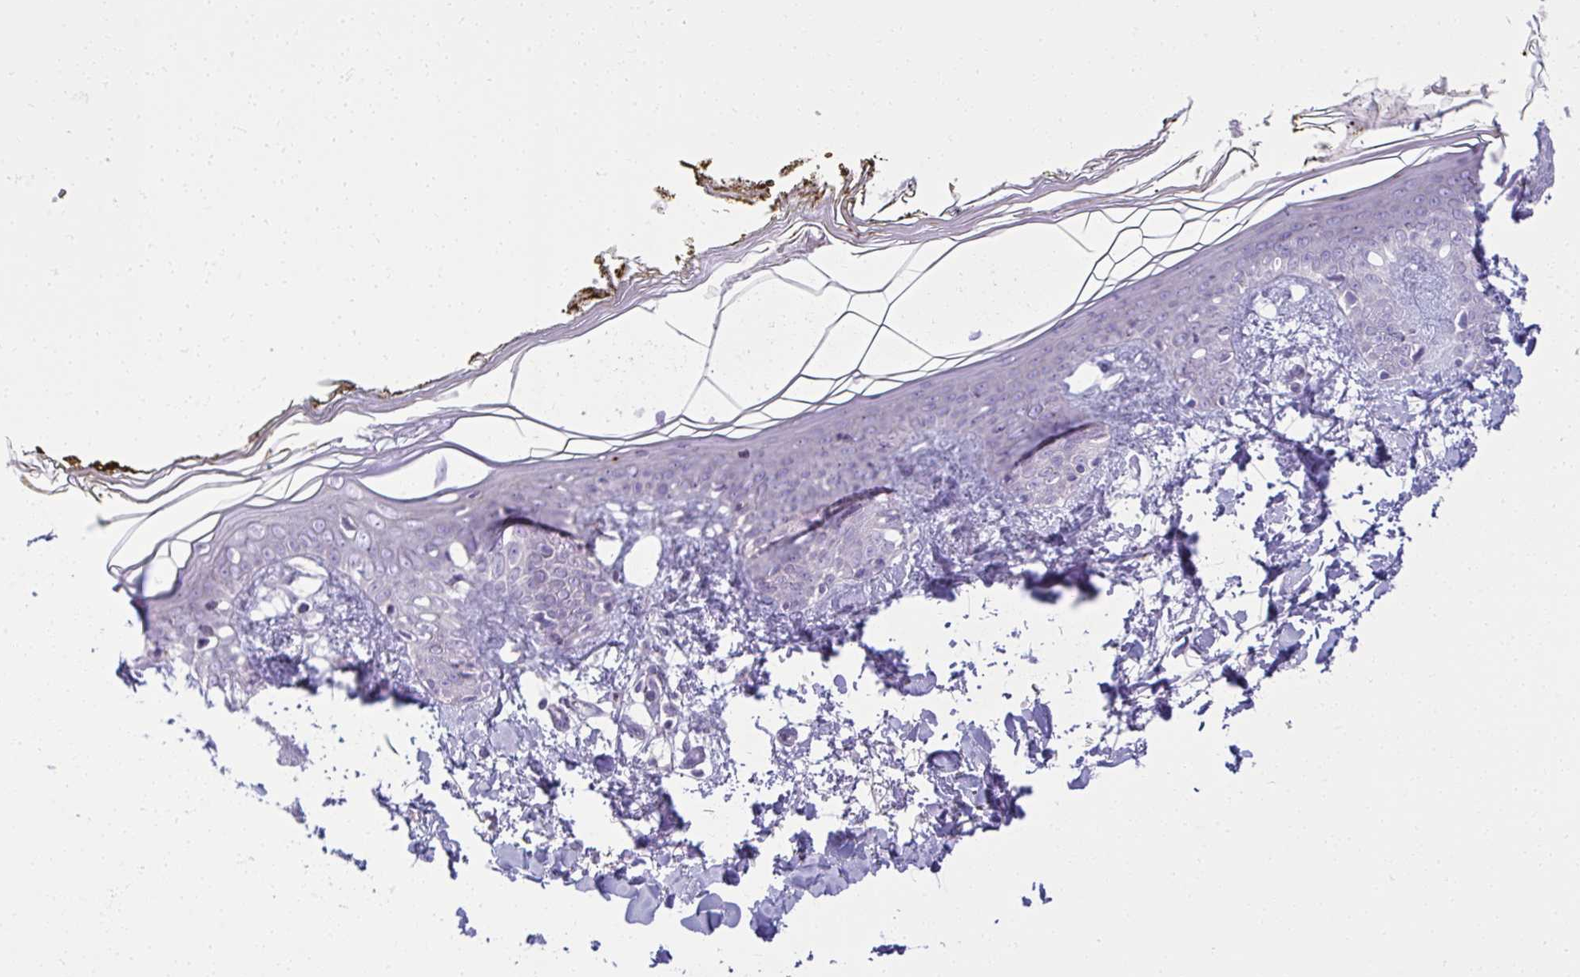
{"staining": {"intensity": "negative", "quantity": "none", "location": "none"}, "tissue": "skin", "cell_type": "Fibroblasts", "image_type": "normal", "snomed": [{"axis": "morphology", "description": "Normal tissue, NOS"}, {"axis": "topography", "description": "Skin"}], "caption": "The immunohistochemistry image has no significant expression in fibroblasts of skin. (Immunohistochemistry (ihc), brightfield microscopy, high magnification).", "gene": "RANBP2", "patient": {"sex": "female", "age": 34}}